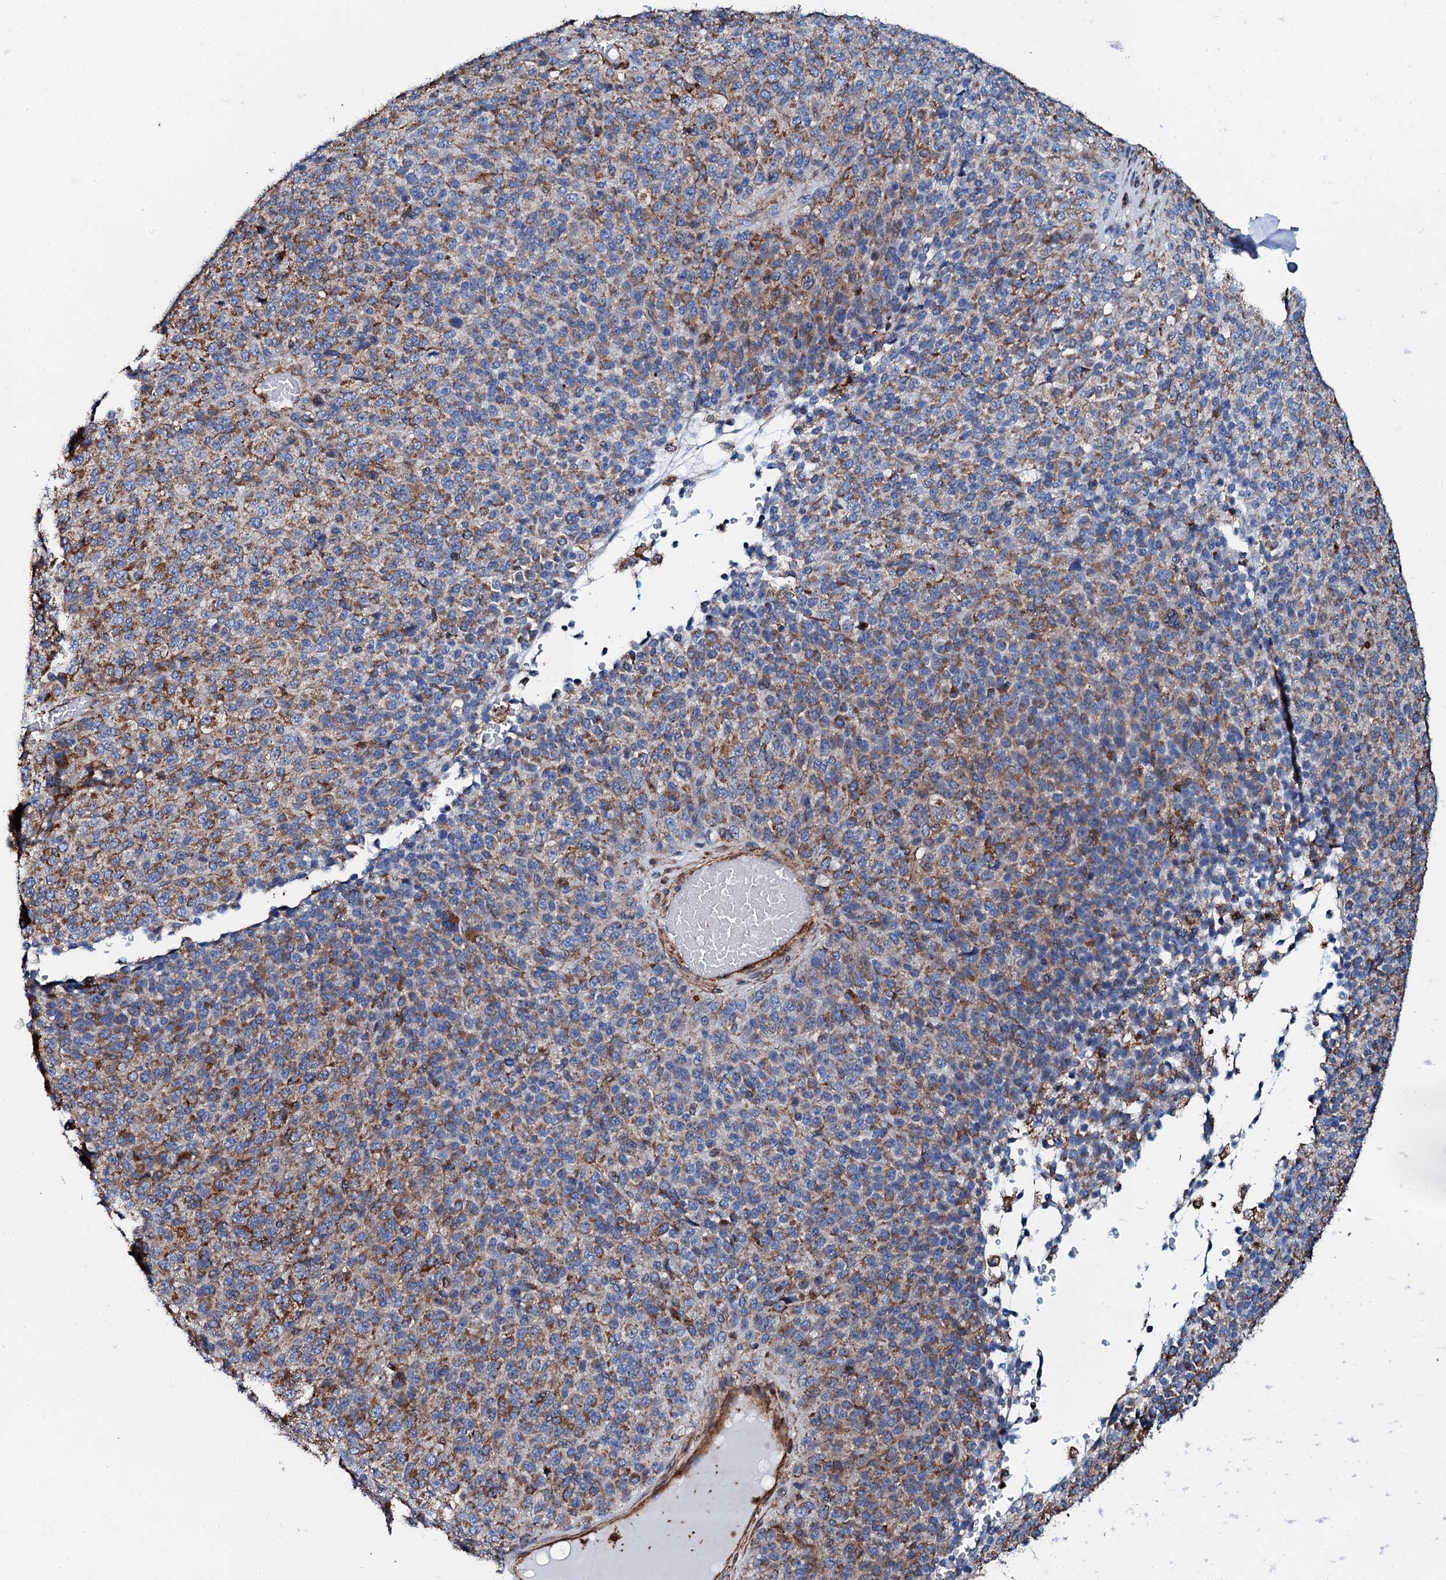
{"staining": {"intensity": "weak", "quantity": "25%-75%", "location": "cytoplasmic/membranous"}, "tissue": "melanoma", "cell_type": "Tumor cells", "image_type": "cancer", "snomed": [{"axis": "morphology", "description": "Malignant melanoma, Metastatic site"}, {"axis": "topography", "description": "Brain"}], "caption": "Immunohistochemical staining of human melanoma displays low levels of weak cytoplasmic/membranous expression in approximately 25%-75% of tumor cells. (Brightfield microscopy of DAB IHC at high magnification).", "gene": "INTS10", "patient": {"sex": "female", "age": 56}}